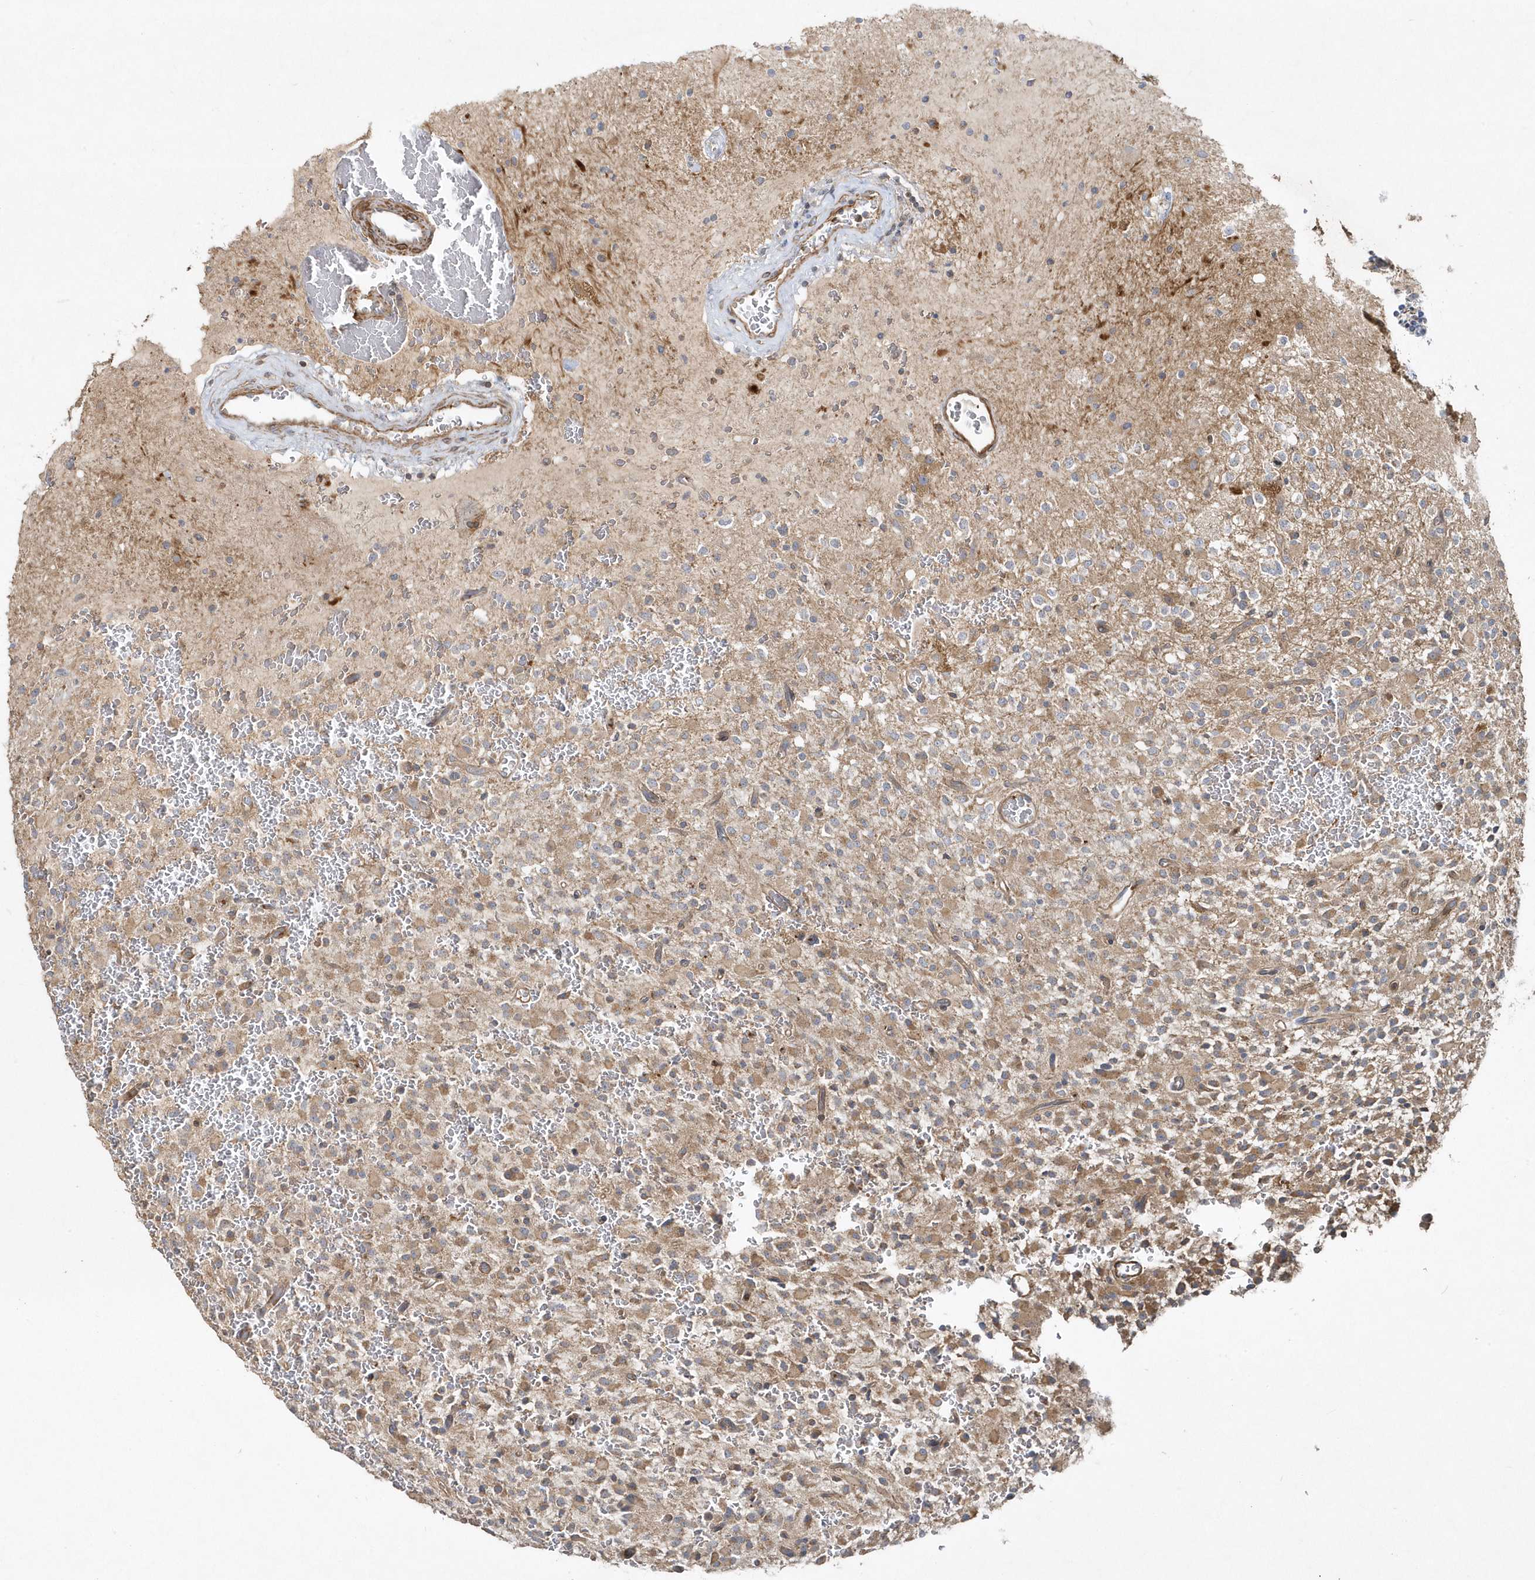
{"staining": {"intensity": "moderate", "quantity": ">75%", "location": "cytoplasmic/membranous"}, "tissue": "glioma", "cell_type": "Tumor cells", "image_type": "cancer", "snomed": [{"axis": "morphology", "description": "Glioma, malignant, High grade"}, {"axis": "topography", "description": "Brain"}], "caption": "A high-resolution micrograph shows immunohistochemistry (IHC) staining of glioma, which exhibits moderate cytoplasmic/membranous staining in about >75% of tumor cells.", "gene": "LEXM", "patient": {"sex": "male", "age": 34}}